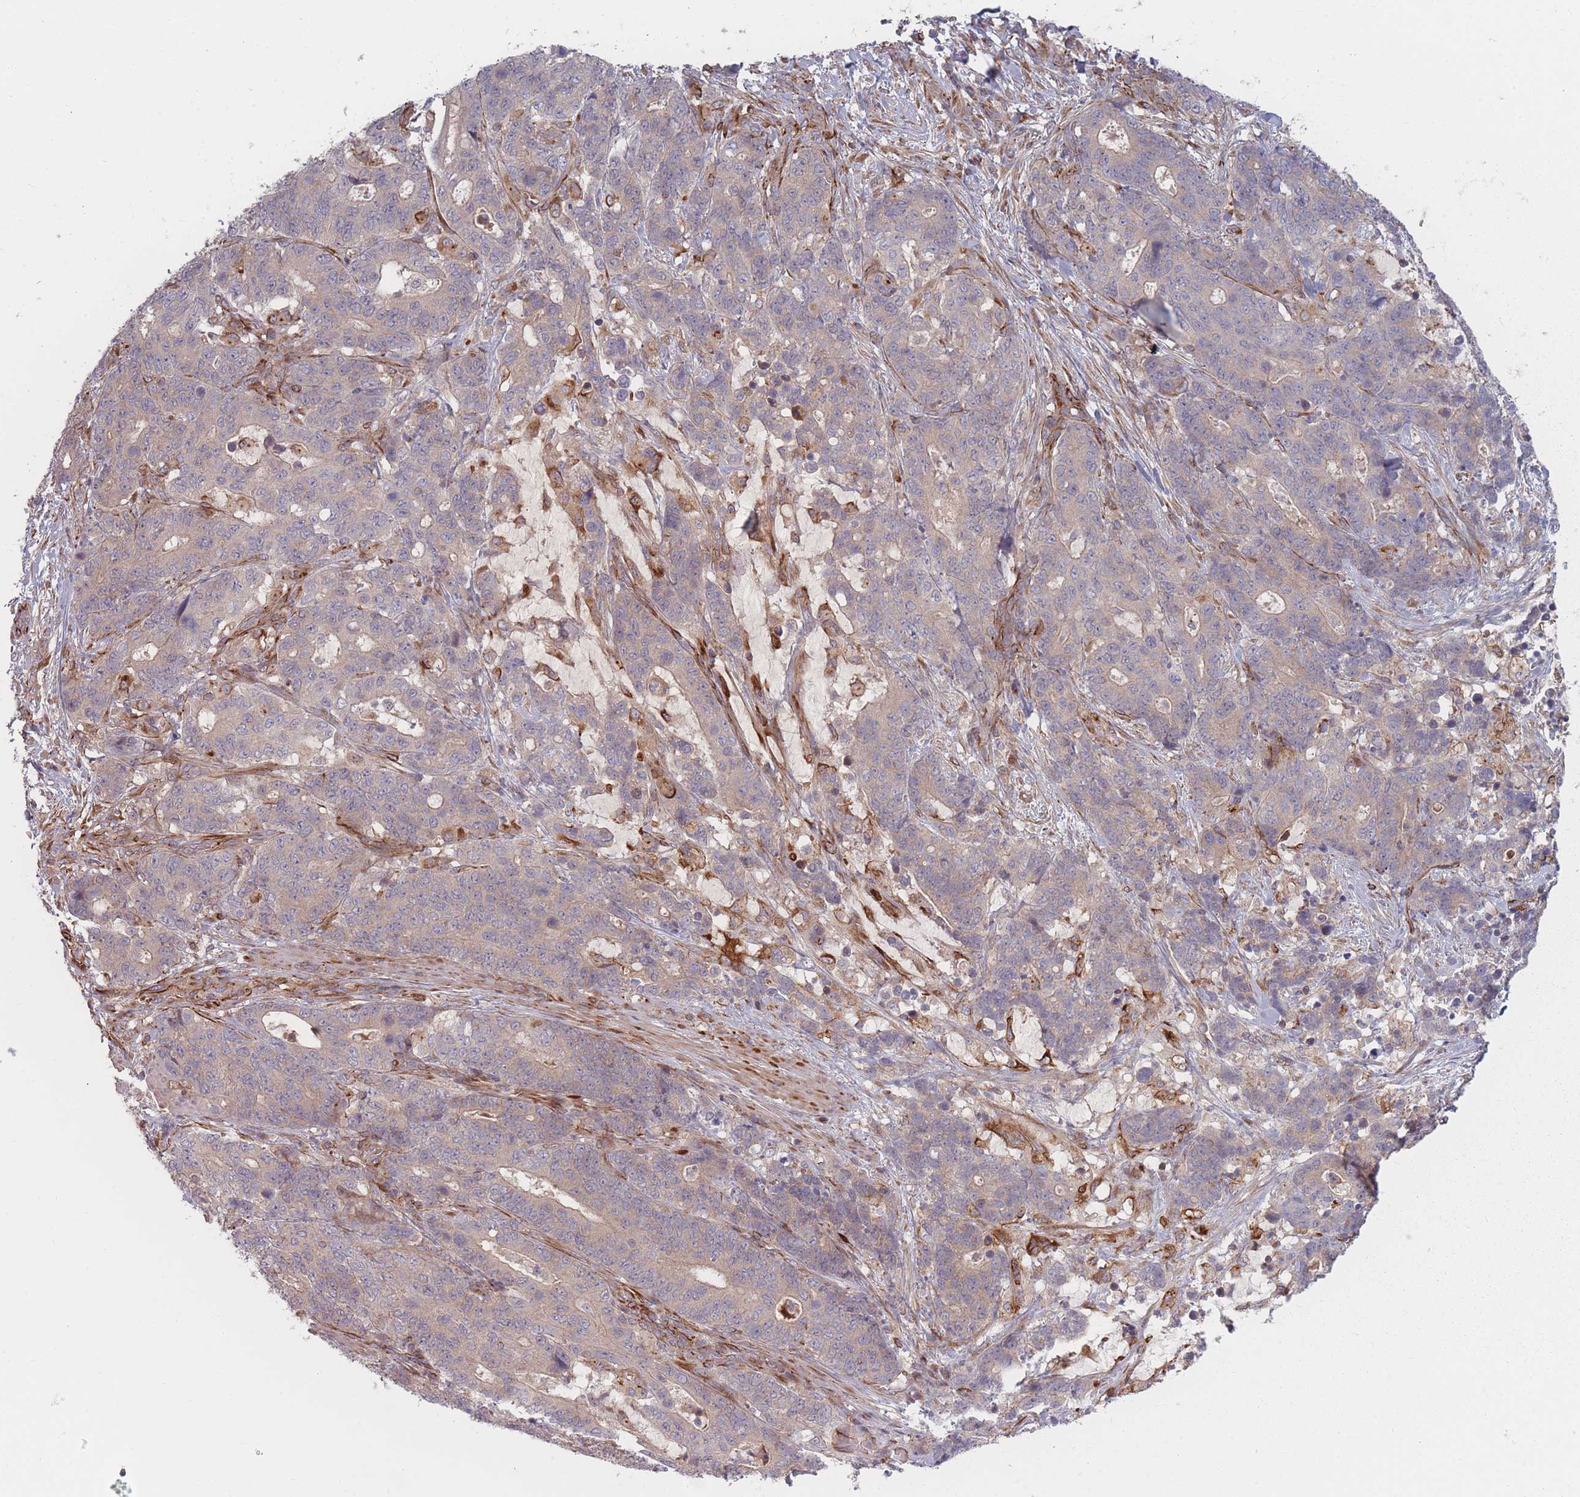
{"staining": {"intensity": "weak", "quantity": "<25%", "location": "cytoplasmic/membranous"}, "tissue": "stomach cancer", "cell_type": "Tumor cells", "image_type": "cancer", "snomed": [{"axis": "morphology", "description": "Normal tissue, NOS"}, {"axis": "morphology", "description": "Adenocarcinoma, NOS"}, {"axis": "topography", "description": "Stomach"}], "caption": "Tumor cells show no significant protein staining in adenocarcinoma (stomach).", "gene": "EEF1AKMT2", "patient": {"sex": "female", "age": 64}}